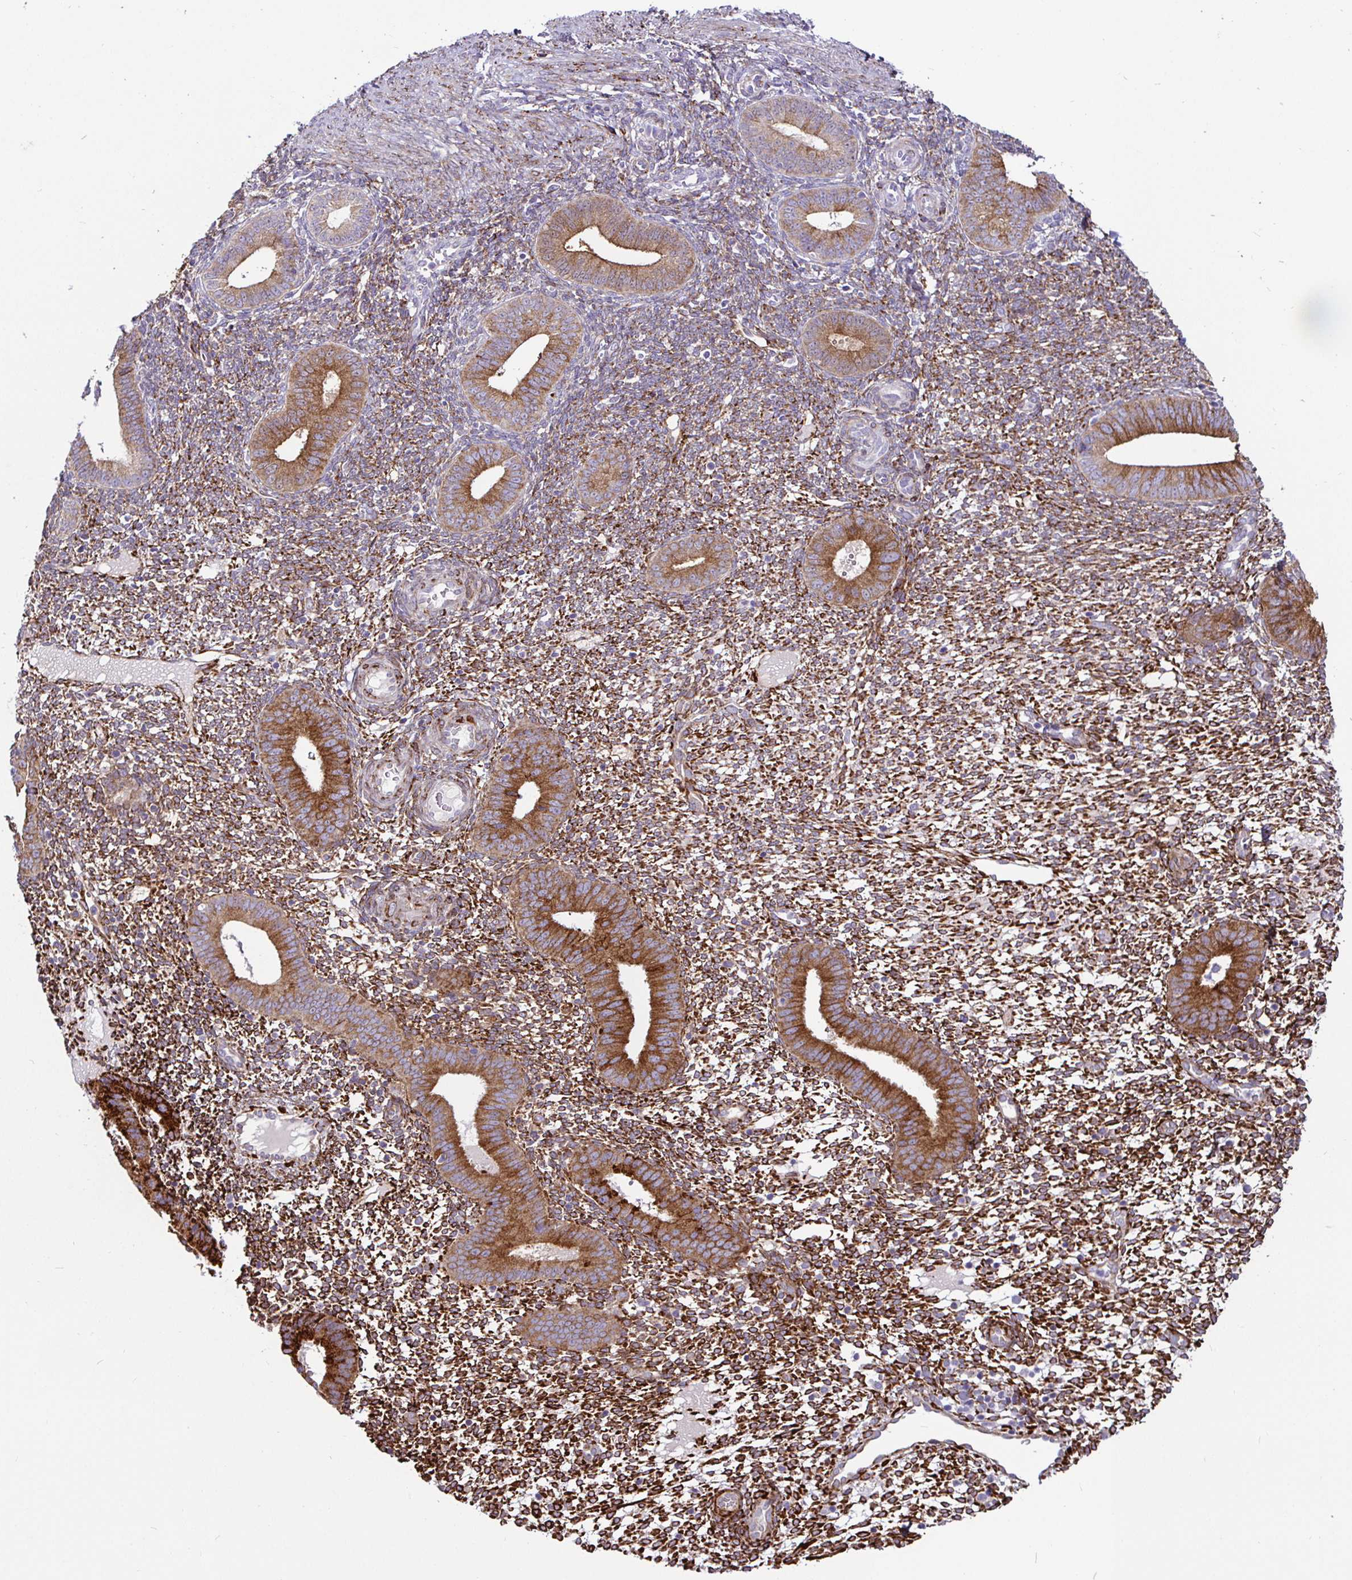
{"staining": {"intensity": "strong", "quantity": "25%-75%", "location": "cytoplasmic/membranous"}, "tissue": "endometrium", "cell_type": "Cells in endometrial stroma", "image_type": "normal", "snomed": [{"axis": "morphology", "description": "Normal tissue, NOS"}, {"axis": "topography", "description": "Endometrium"}], "caption": "Immunohistochemical staining of unremarkable human endometrium exhibits strong cytoplasmic/membranous protein staining in approximately 25%-75% of cells in endometrial stroma. The staining is performed using DAB brown chromogen to label protein expression. The nuclei are counter-stained blue using hematoxylin.", "gene": "P4HA2", "patient": {"sex": "female", "age": 40}}